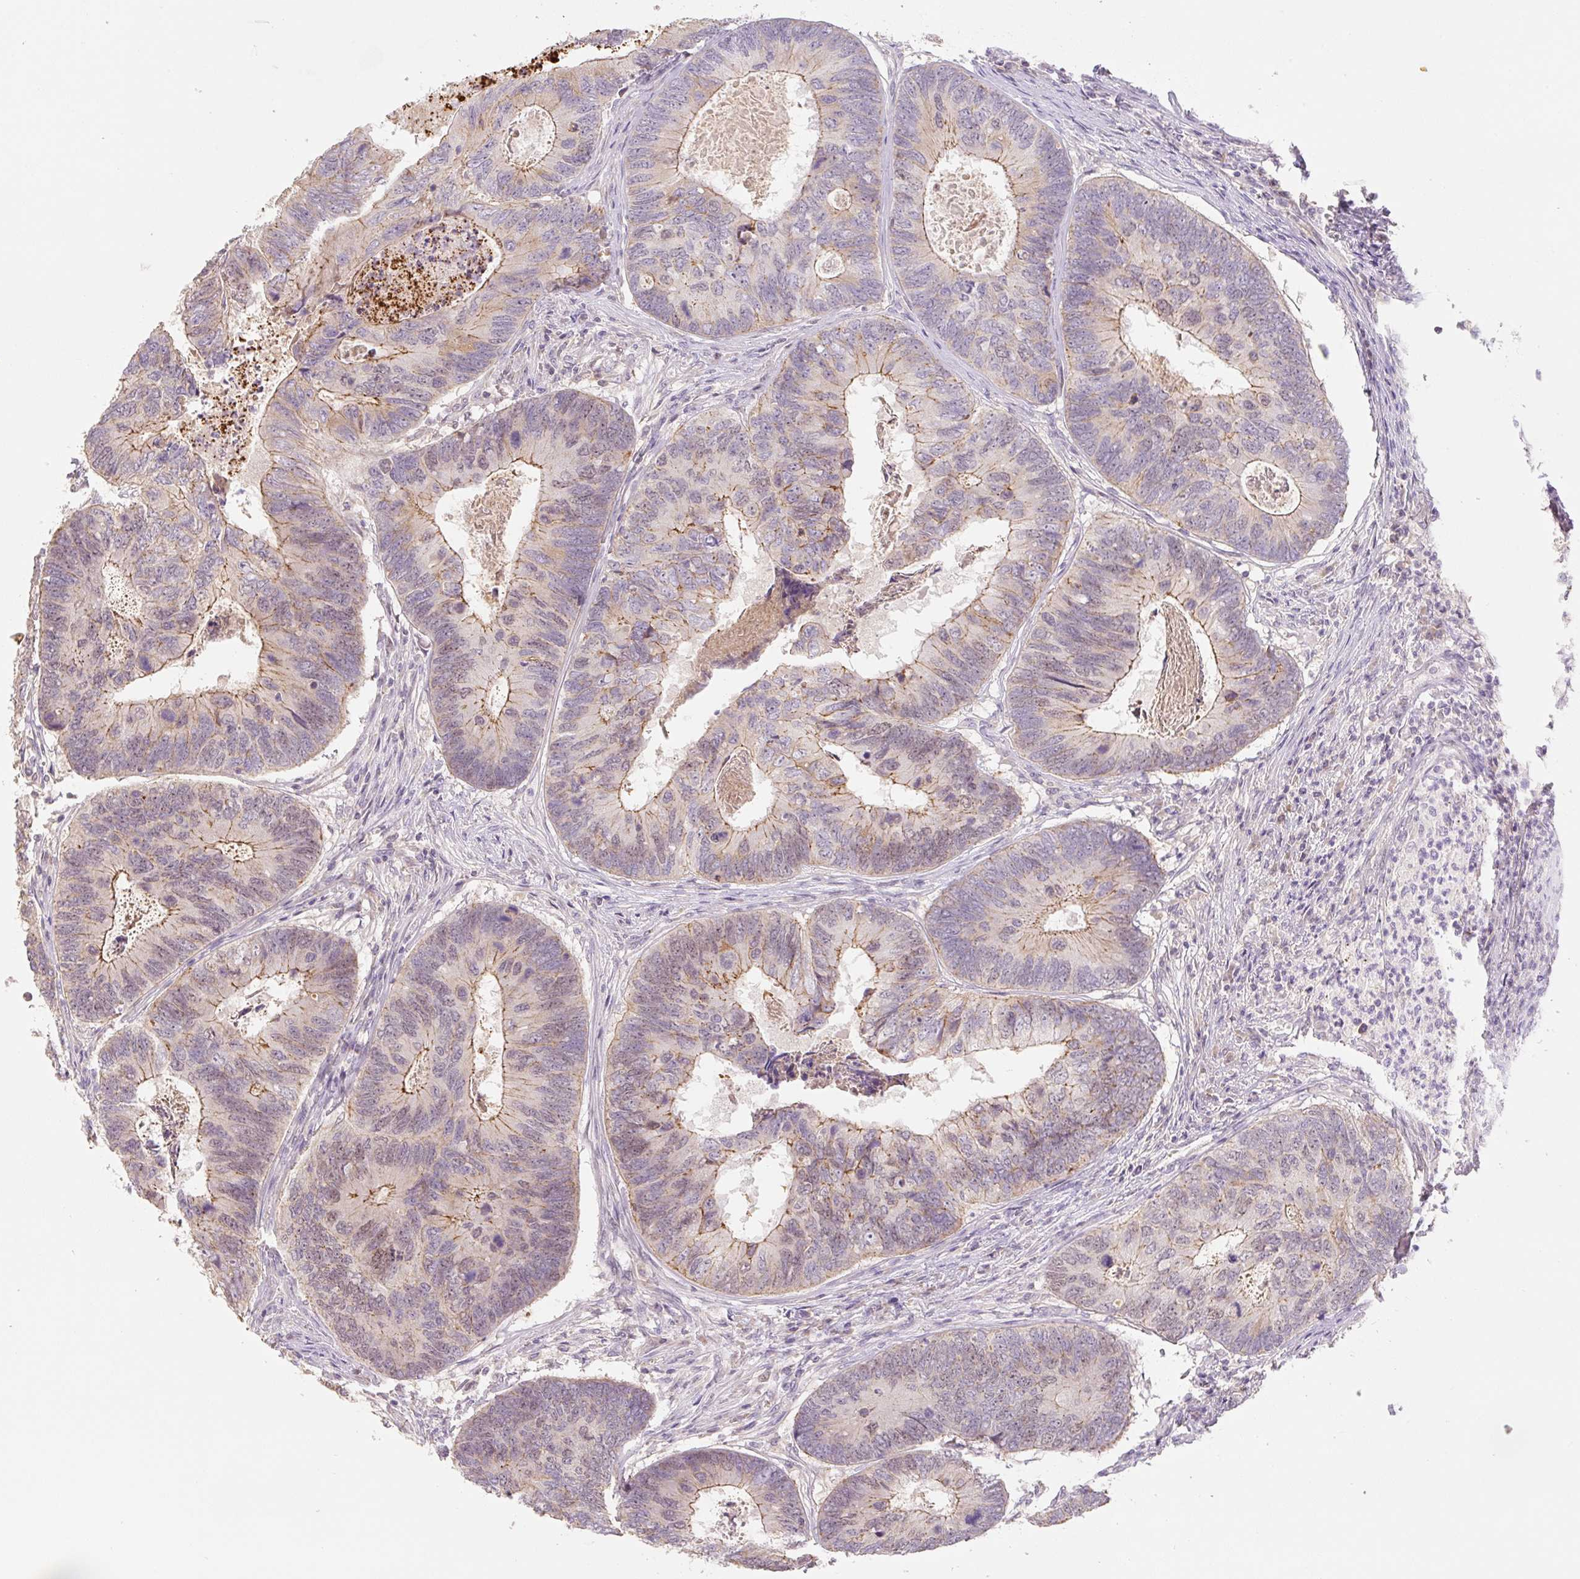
{"staining": {"intensity": "strong", "quantity": "<25%", "location": "cytoplasmic/membranous"}, "tissue": "colorectal cancer", "cell_type": "Tumor cells", "image_type": "cancer", "snomed": [{"axis": "morphology", "description": "Adenocarcinoma, NOS"}, {"axis": "topography", "description": "Colon"}], "caption": "Colorectal cancer stained with a brown dye shows strong cytoplasmic/membranous positive staining in approximately <25% of tumor cells.", "gene": "MIA2", "patient": {"sex": "female", "age": 67}}